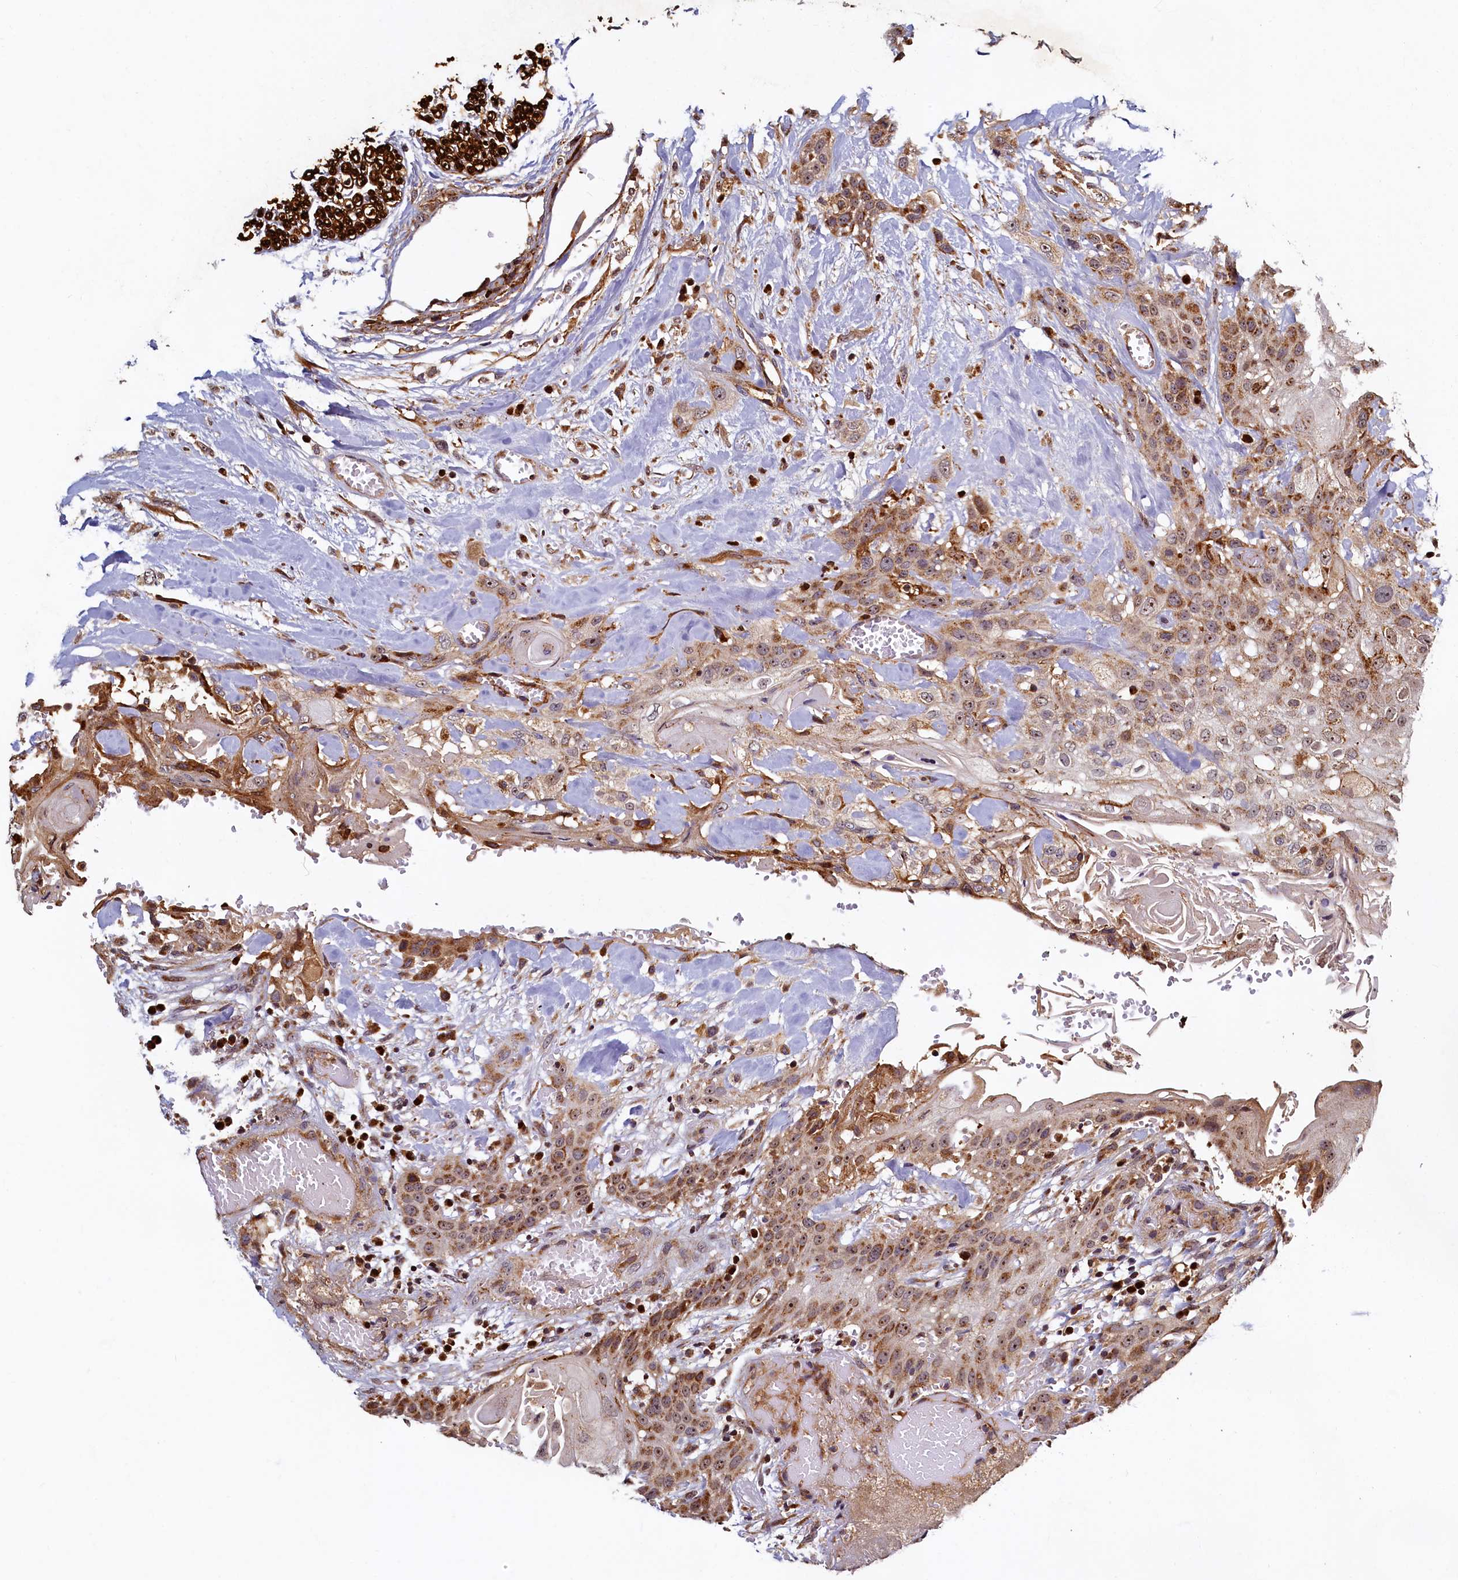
{"staining": {"intensity": "moderate", "quantity": ">75%", "location": "cytoplasmic/membranous"}, "tissue": "head and neck cancer", "cell_type": "Tumor cells", "image_type": "cancer", "snomed": [{"axis": "morphology", "description": "Squamous cell carcinoma, NOS"}, {"axis": "topography", "description": "Head-Neck"}], "caption": "A brown stain highlights moderate cytoplasmic/membranous expression of a protein in human head and neck squamous cell carcinoma tumor cells.", "gene": "NCKAP5L", "patient": {"sex": "female", "age": 43}}